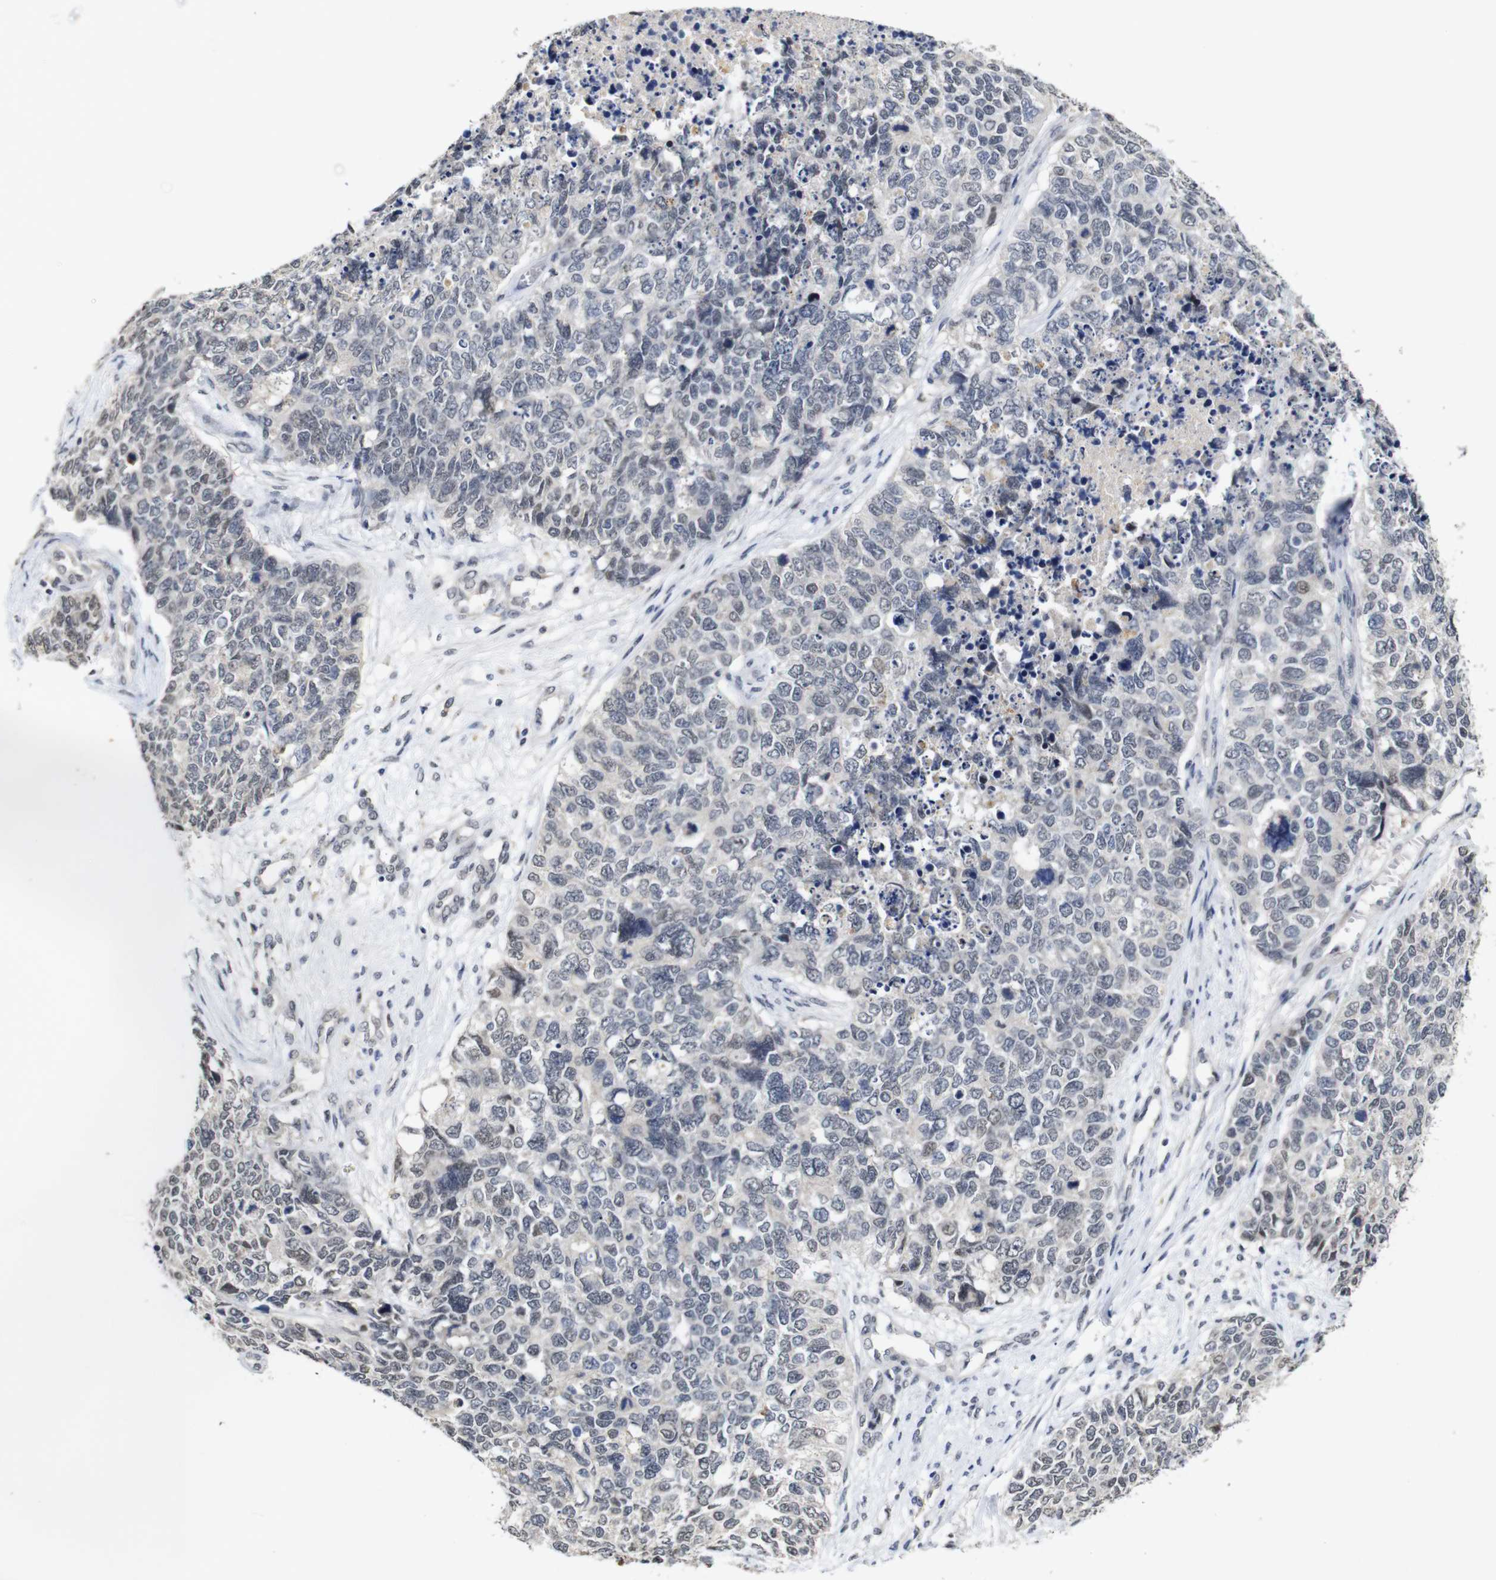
{"staining": {"intensity": "weak", "quantity": "<25%", "location": "nuclear"}, "tissue": "cervical cancer", "cell_type": "Tumor cells", "image_type": "cancer", "snomed": [{"axis": "morphology", "description": "Squamous cell carcinoma, NOS"}, {"axis": "topography", "description": "Cervix"}], "caption": "Tumor cells are negative for brown protein staining in cervical squamous cell carcinoma. The staining is performed using DAB brown chromogen with nuclei counter-stained in using hematoxylin.", "gene": "NTRK3", "patient": {"sex": "female", "age": 63}}